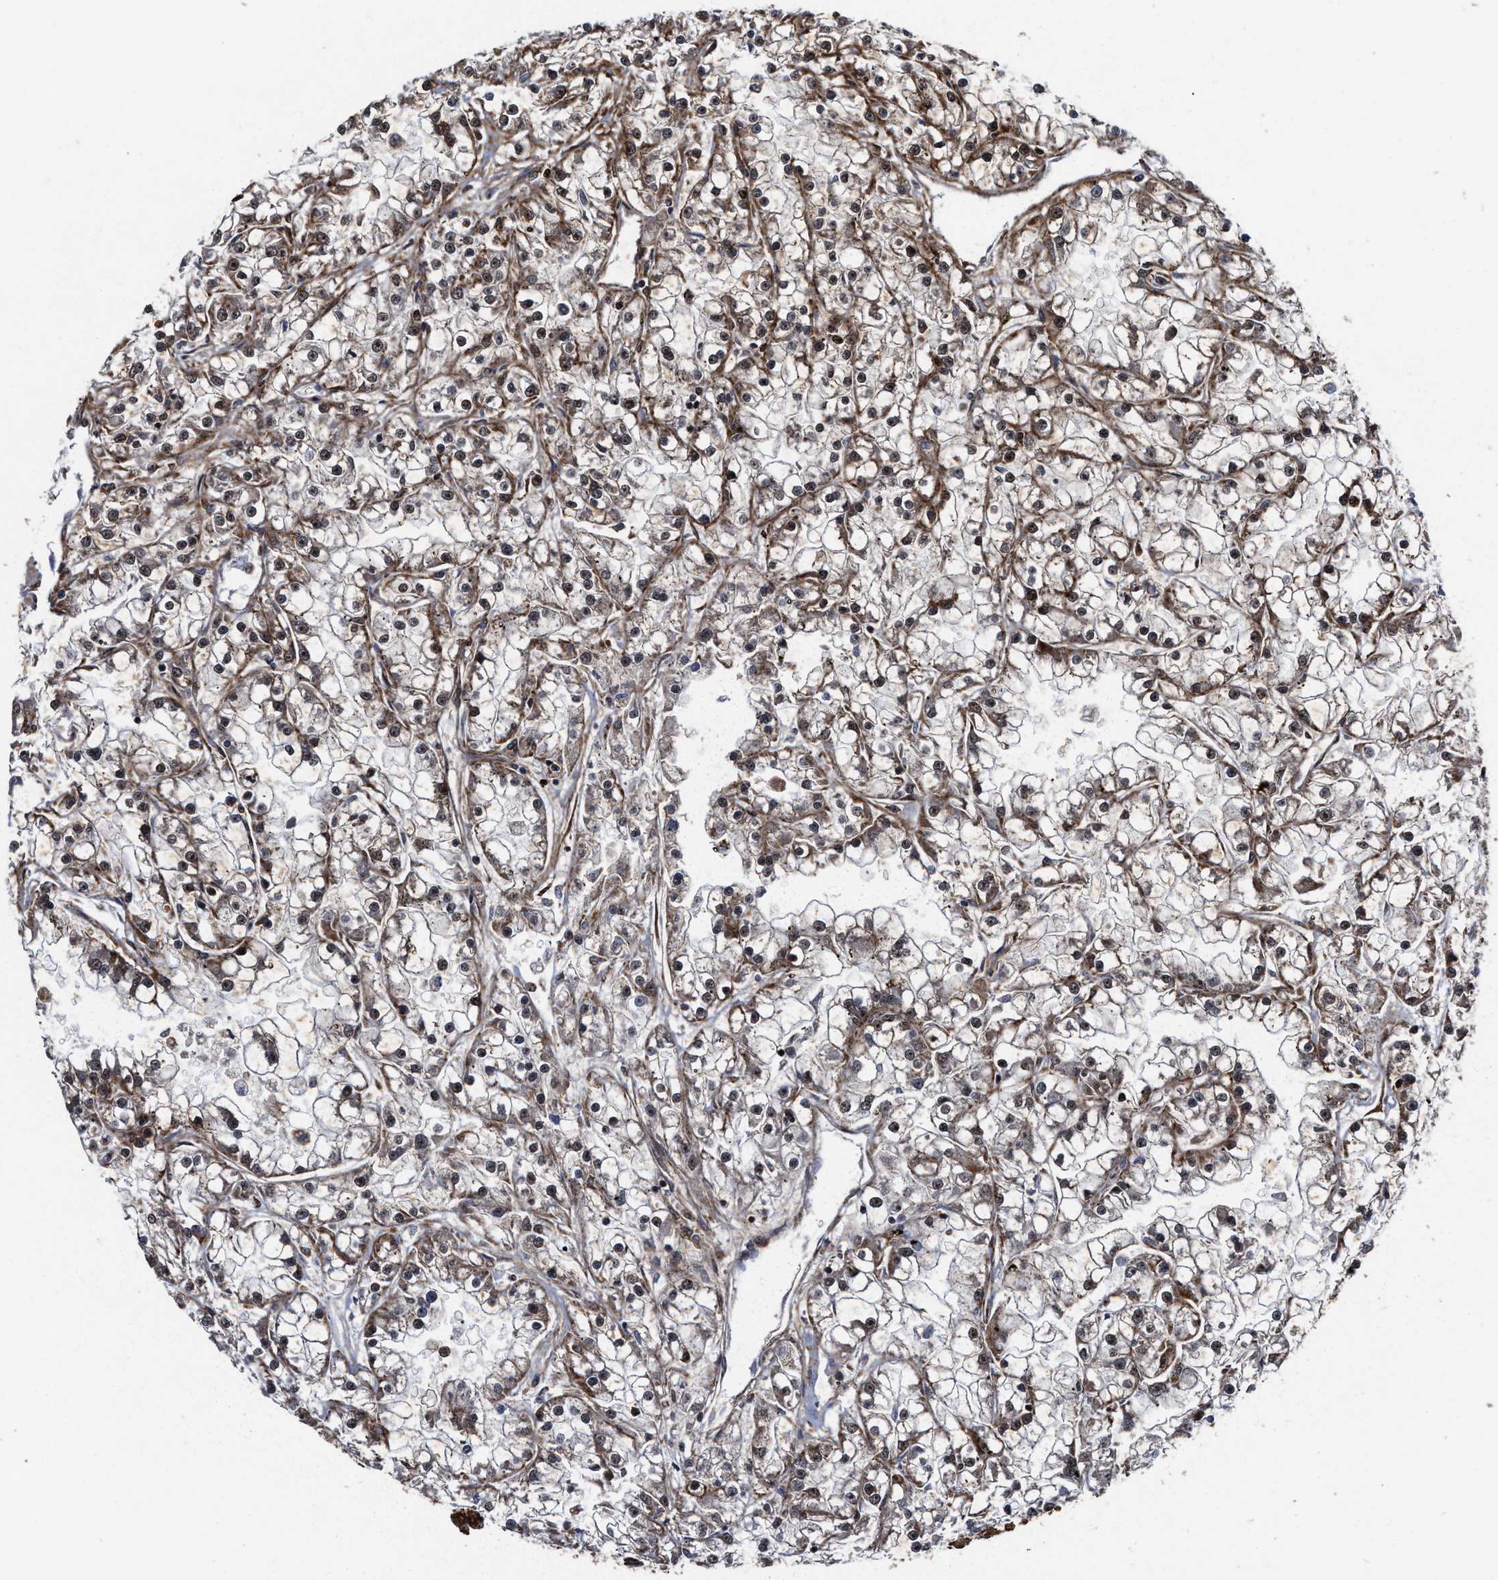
{"staining": {"intensity": "strong", "quantity": ">75%", "location": "cytoplasmic/membranous,nuclear"}, "tissue": "renal cancer", "cell_type": "Tumor cells", "image_type": "cancer", "snomed": [{"axis": "morphology", "description": "Adenocarcinoma, NOS"}, {"axis": "topography", "description": "Kidney"}], "caption": "A high amount of strong cytoplasmic/membranous and nuclear positivity is identified in approximately >75% of tumor cells in renal cancer (adenocarcinoma) tissue.", "gene": "SEPTIN2", "patient": {"sex": "female", "age": 52}}